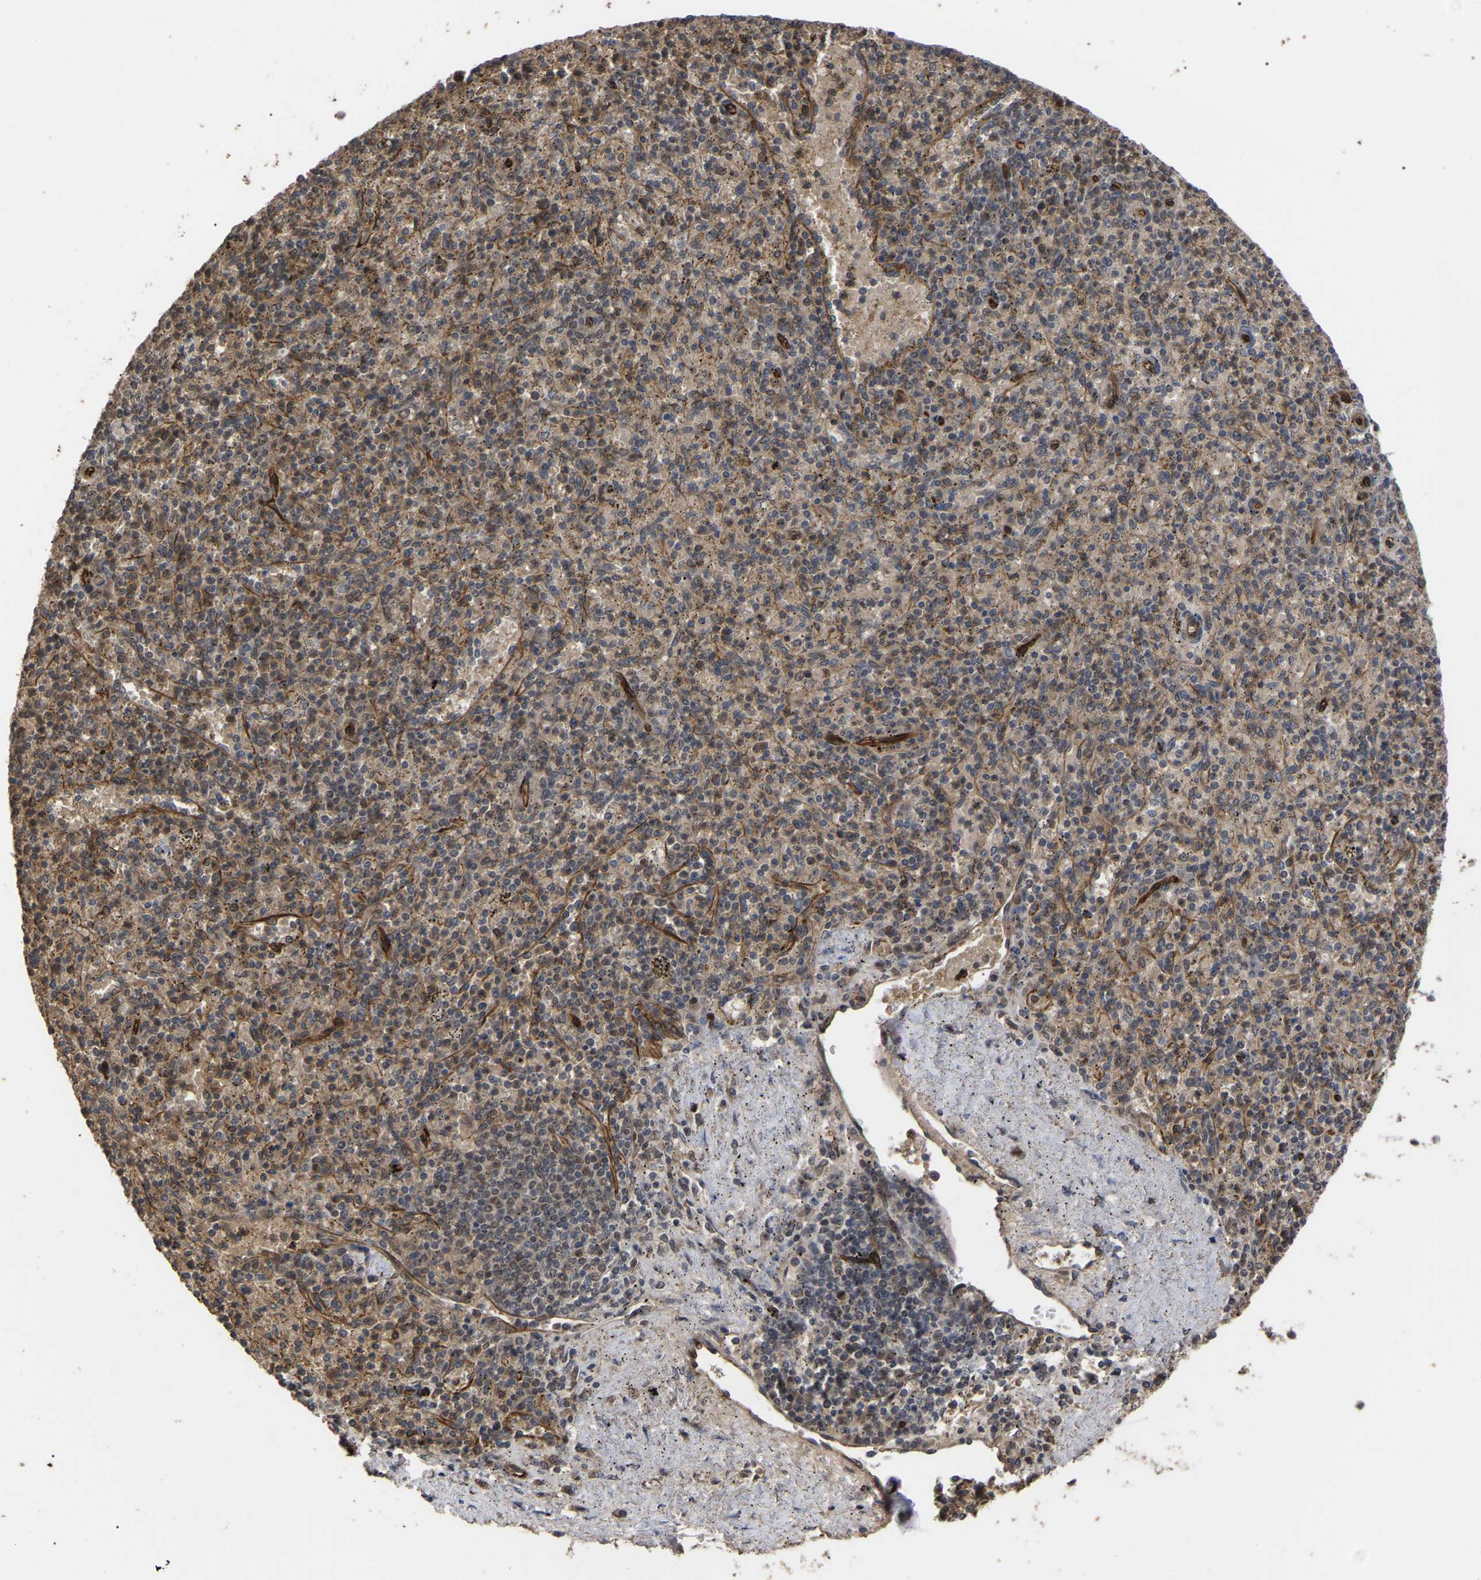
{"staining": {"intensity": "moderate", "quantity": ">75%", "location": "cytoplasmic/membranous"}, "tissue": "spleen", "cell_type": "Cells in red pulp", "image_type": "normal", "snomed": [{"axis": "morphology", "description": "Normal tissue, NOS"}, {"axis": "topography", "description": "Spleen"}], "caption": "Cells in red pulp exhibit medium levels of moderate cytoplasmic/membranous positivity in approximately >75% of cells in benign human spleen.", "gene": "FAM161B", "patient": {"sex": "male", "age": 72}}